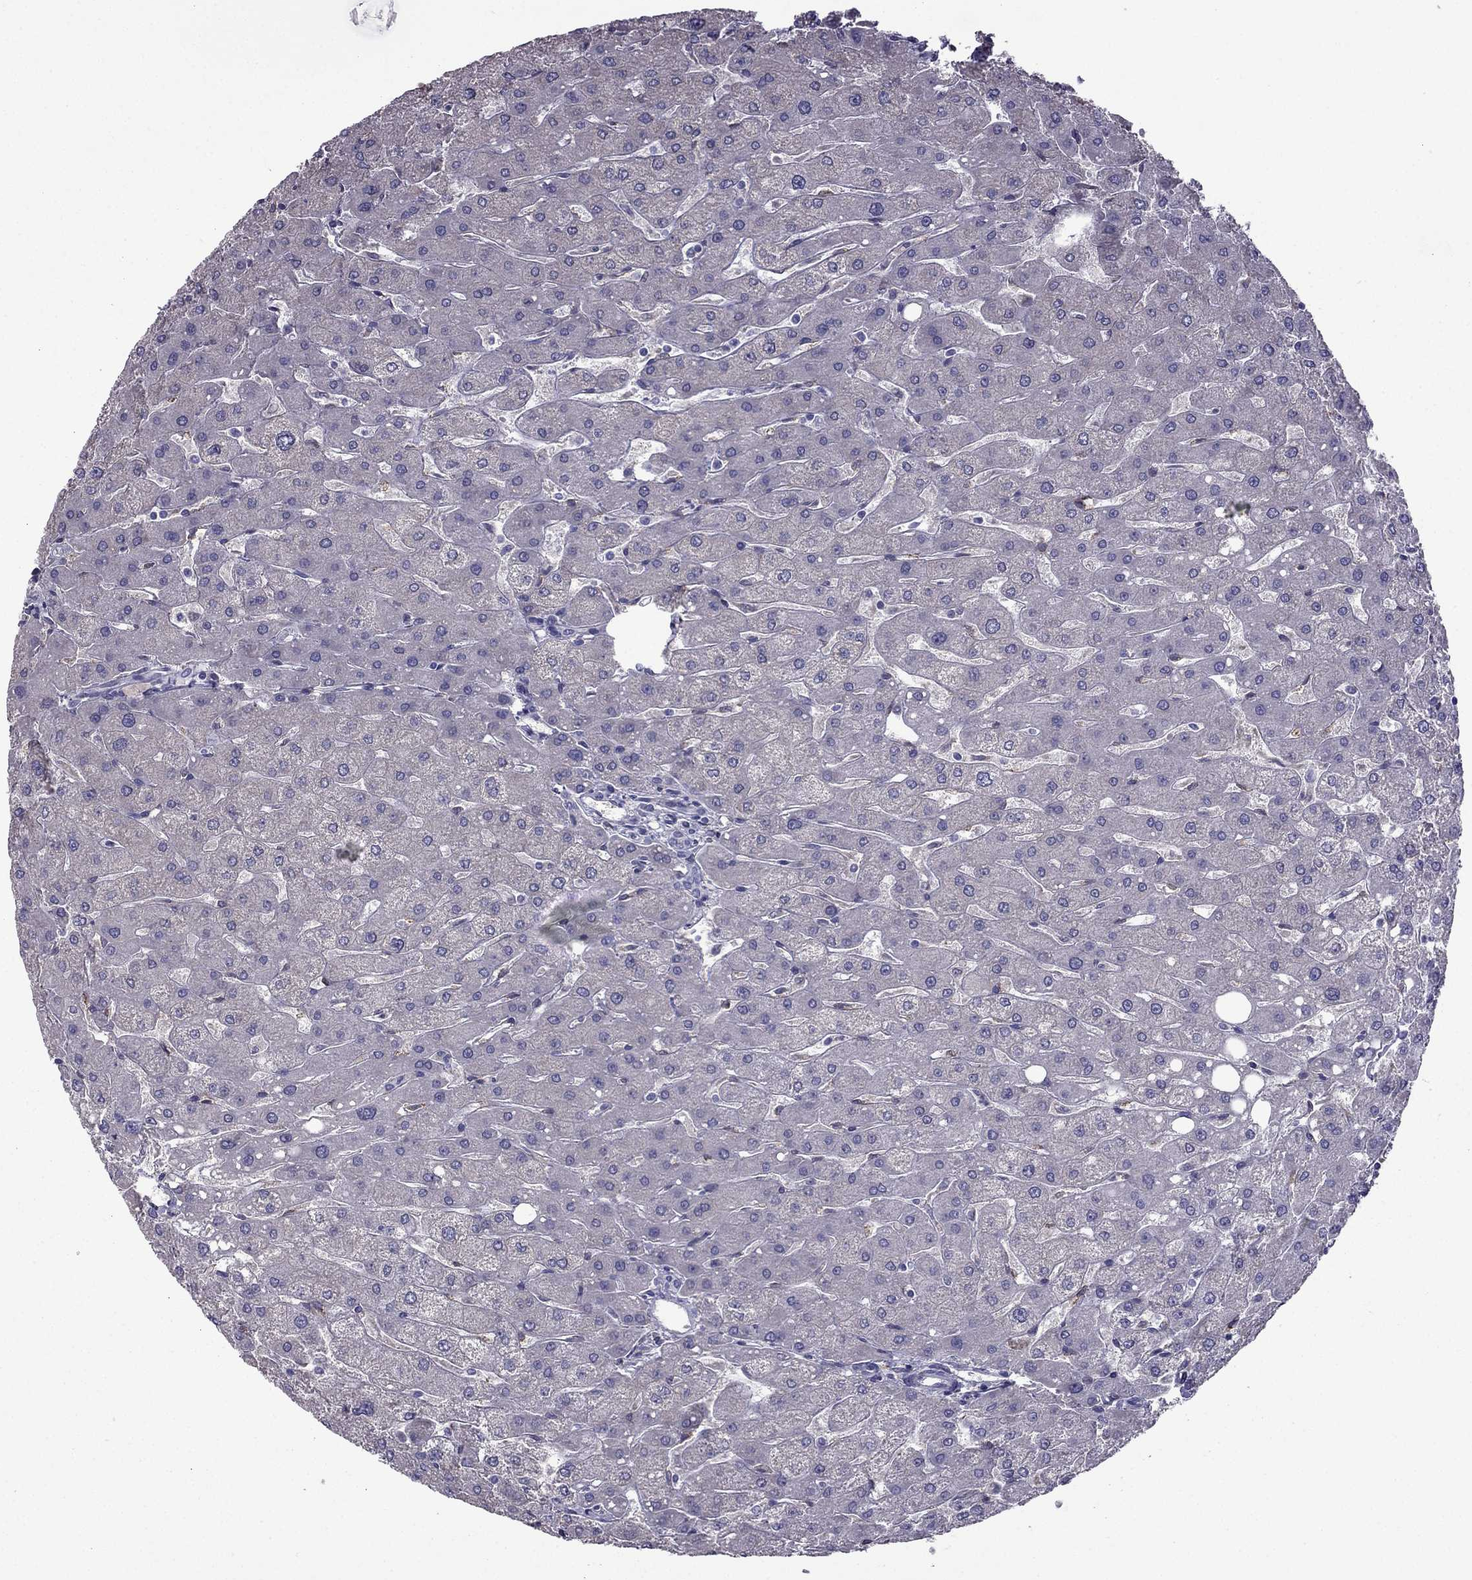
{"staining": {"intensity": "negative", "quantity": "none", "location": "none"}, "tissue": "liver", "cell_type": "Cholangiocytes", "image_type": "normal", "snomed": [{"axis": "morphology", "description": "Normal tissue, NOS"}, {"axis": "topography", "description": "Liver"}], "caption": "DAB (3,3'-diaminobenzidine) immunohistochemical staining of unremarkable liver shows no significant expression in cholangiocytes.", "gene": "IKBIP", "patient": {"sex": "male", "age": 67}}